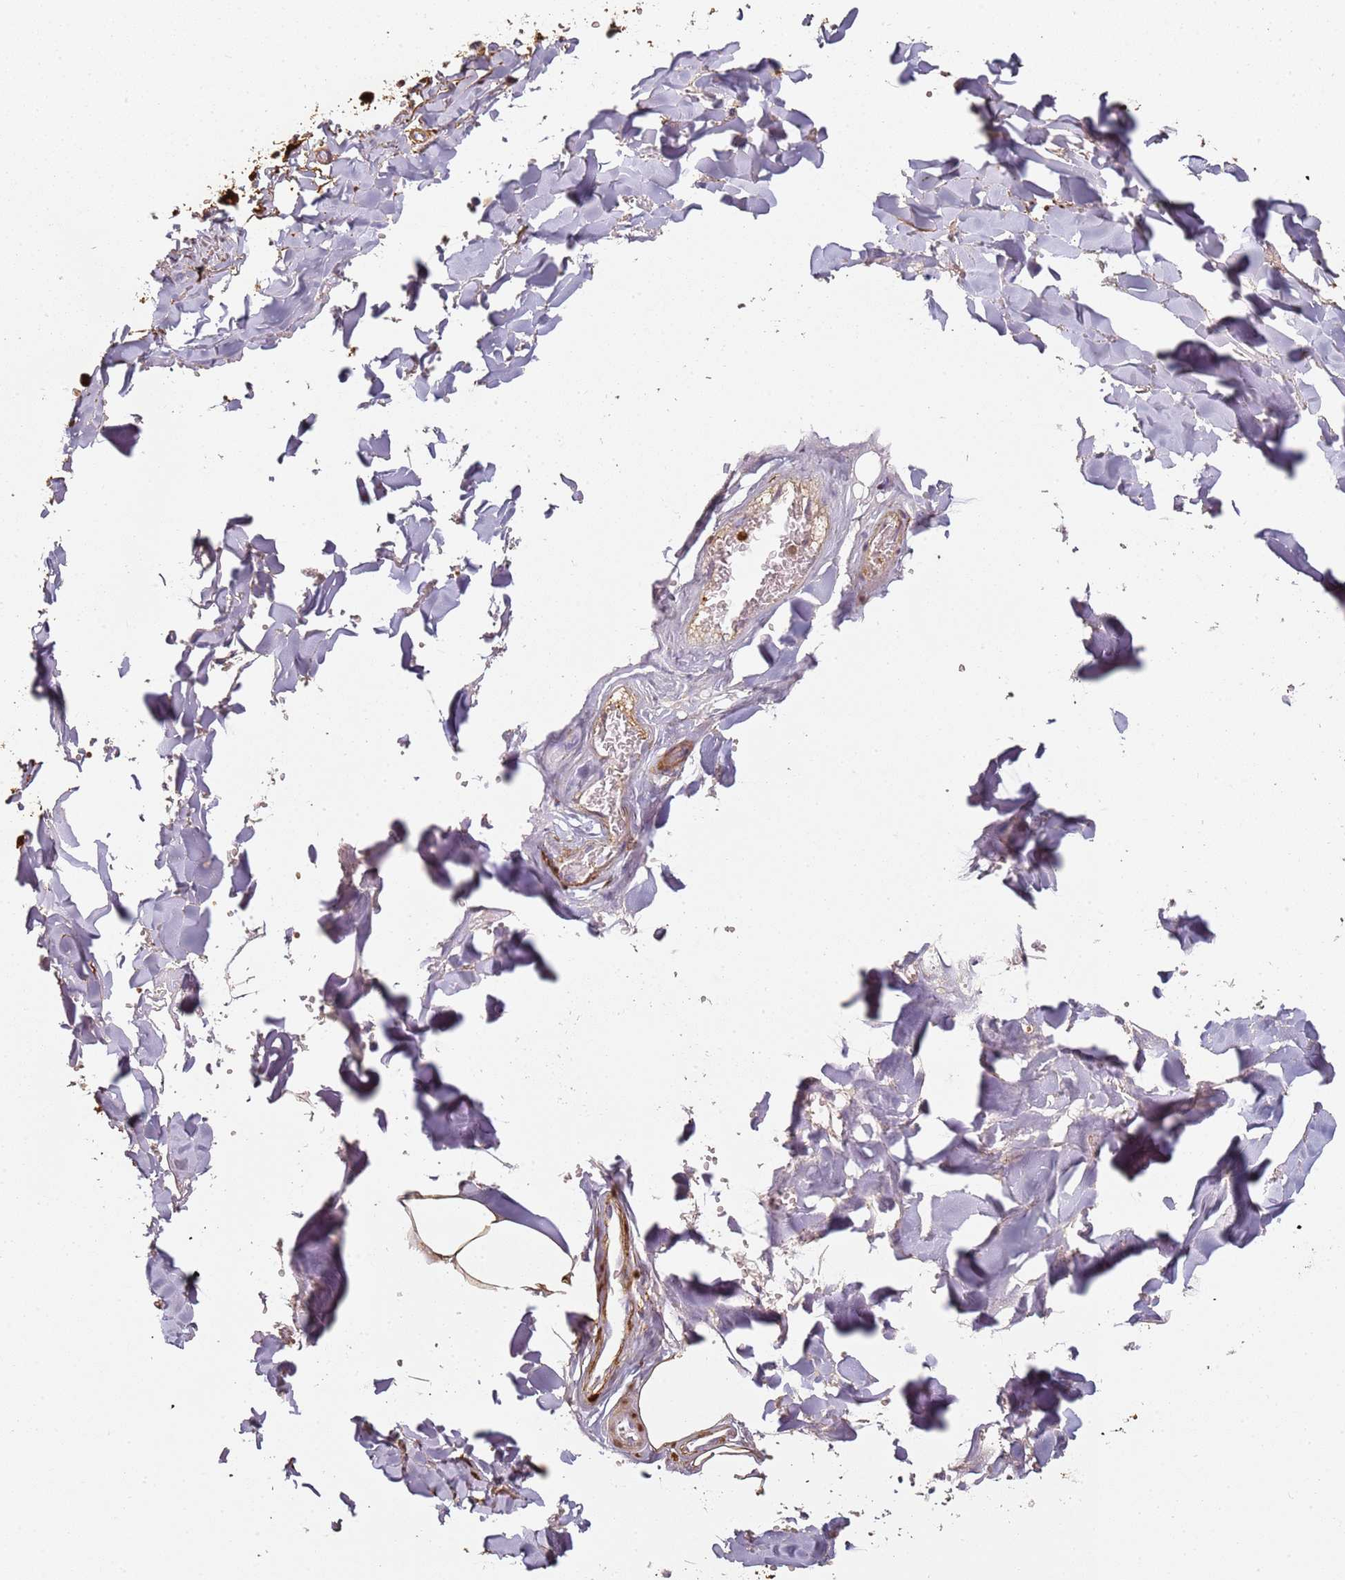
{"staining": {"intensity": "moderate", "quantity": "25%-75%", "location": "cytoplasmic/membranous"}, "tissue": "adipose tissue", "cell_type": "Adipocytes", "image_type": "normal", "snomed": [{"axis": "morphology", "description": "Normal tissue, NOS"}, {"axis": "topography", "description": "Salivary gland"}, {"axis": "topography", "description": "Peripheral nerve tissue"}], "caption": "Benign adipose tissue shows moderate cytoplasmic/membranous staining in about 25%-75% of adipocytes, visualized by immunohistochemistry. (DAB (3,3'-diaminobenzidine) = brown stain, brightfield microscopy at high magnification).", "gene": "S100A4", "patient": {"sex": "male", "age": 38}}